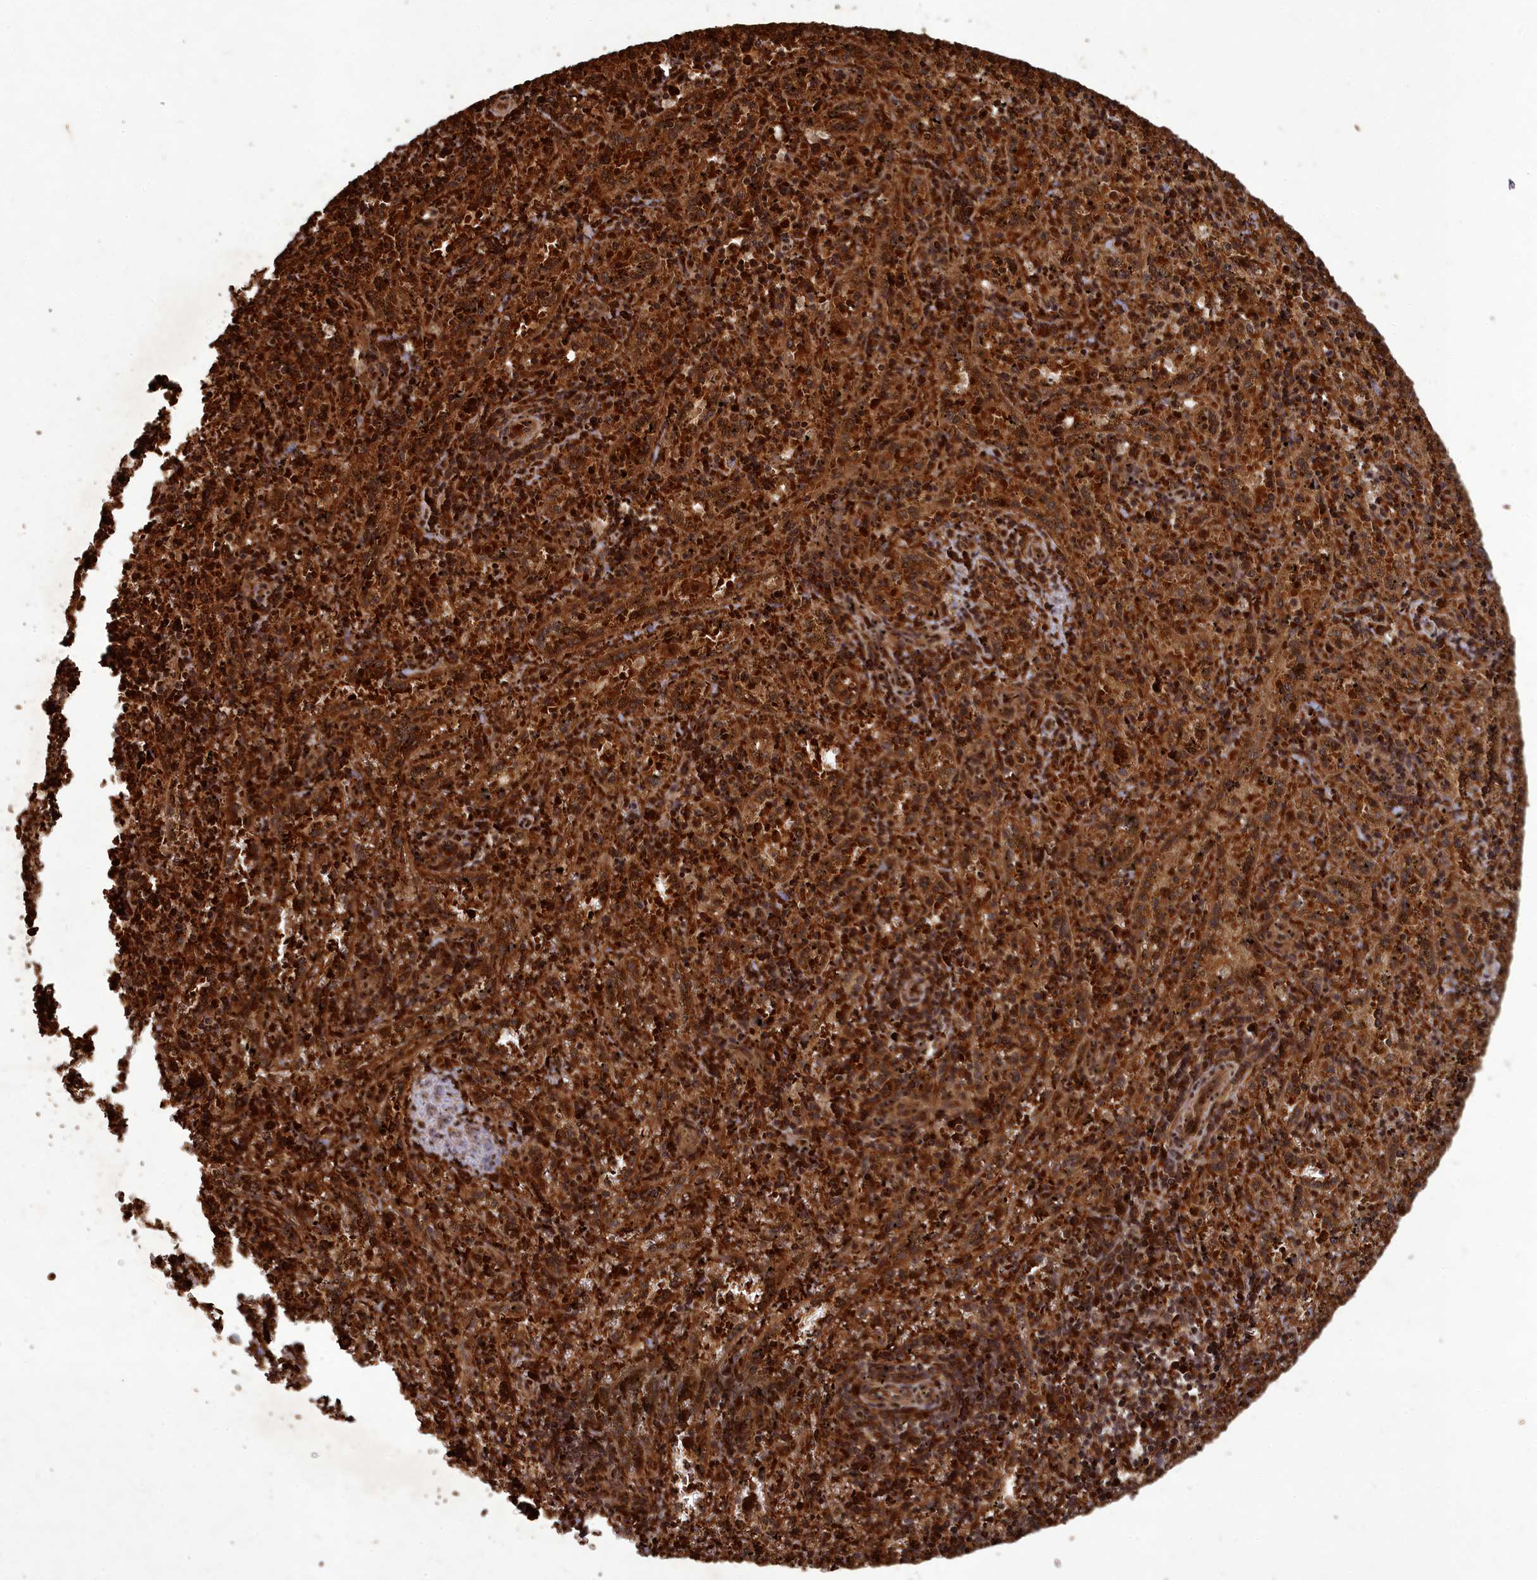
{"staining": {"intensity": "strong", "quantity": ">75%", "location": "cytoplasmic/membranous"}, "tissue": "spleen", "cell_type": "Cells in red pulp", "image_type": "normal", "snomed": [{"axis": "morphology", "description": "Normal tissue, NOS"}, {"axis": "topography", "description": "Spleen"}], "caption": "Protein analysis of unremarkable spleen displays strong cytoplasmic/membranous positivity in about >75% of cells in red pulp.", "gene": "SRMS", "patient": {"sex": "male", "age": 11}}